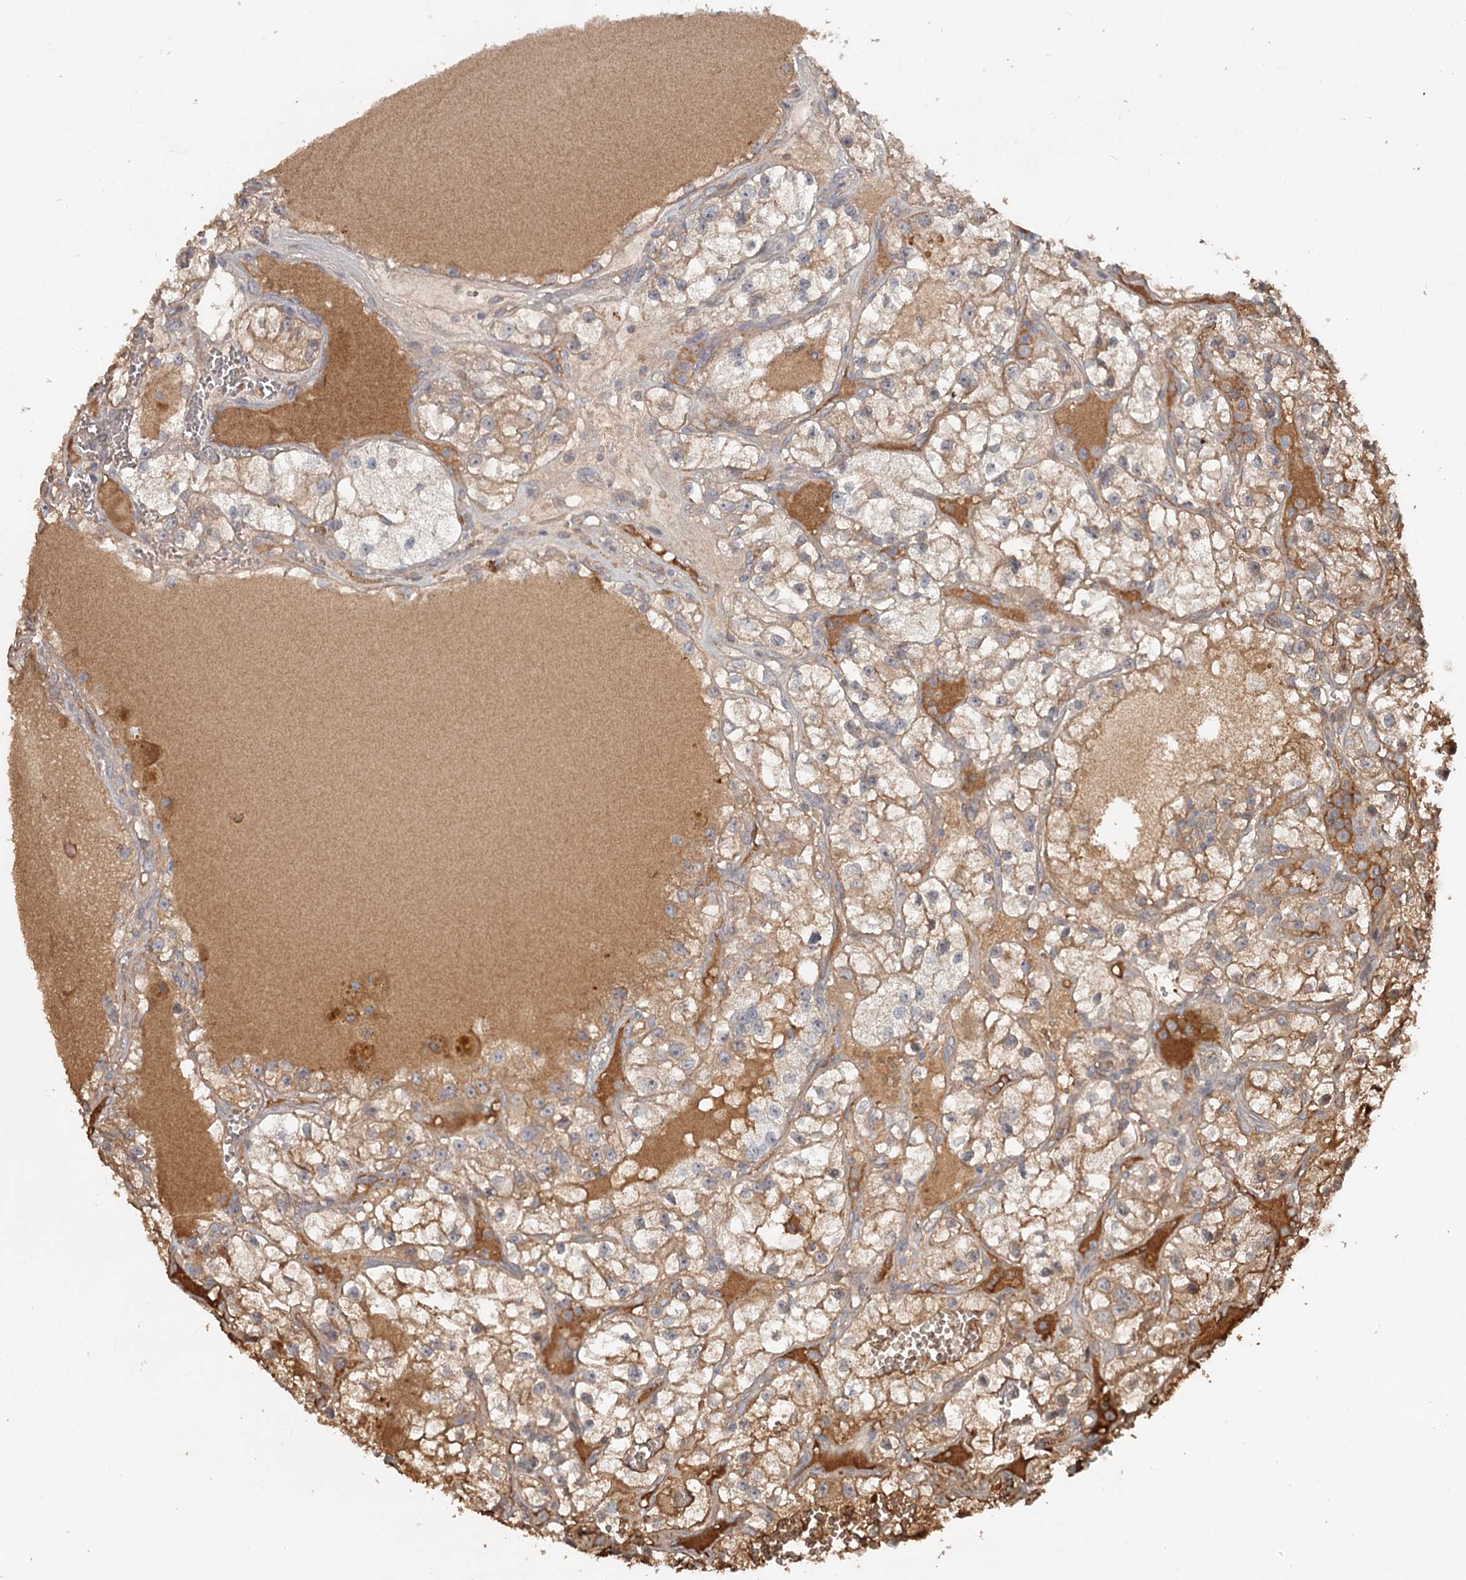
{"staining": {"intensity": "moderate", "quantity": "25%-75%", "location": "cytoplasmic/membranous"}, "tissue": "renal cancer", "cell_type": "Tumor cells", "image_type": "cancer", "snomed": [{"axis": "morphology", "description": "Adenocarcinoma, NOS"}, {"axis": "topography", "description": "Kidney"}], "caption": "Immunohistochemistry (IHC) (DAB) staining of human renal cancer (adenocarcinoma) reveals moderate cytoplasmic/membranous protein expression in approximately 25%-75% of tumor cells.", "gene": "DHRS9", "patient": {"sex": "female", "age": 57}}